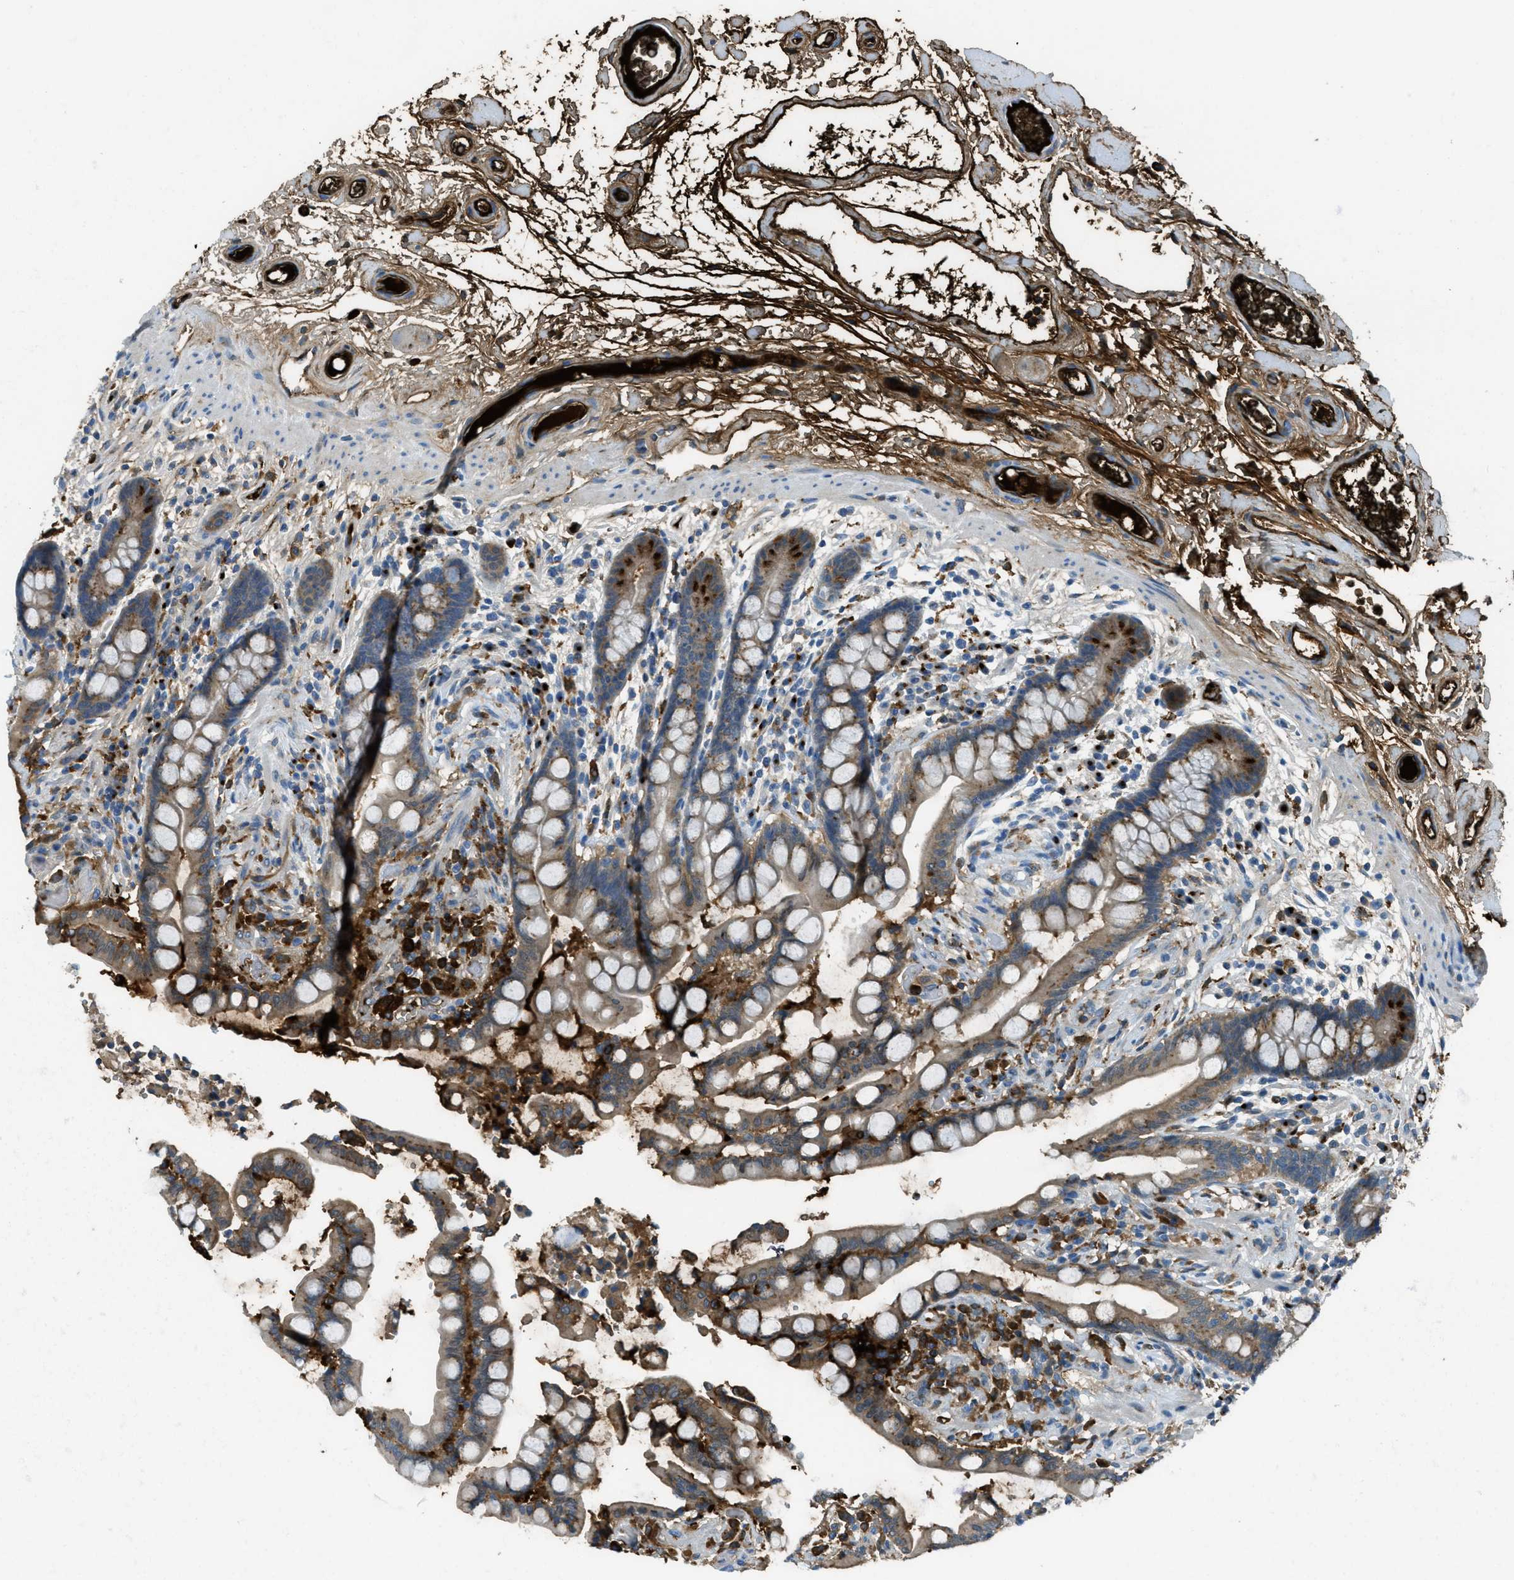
{"staining": {"intensity": "negative", "quantity": "none", "location": "none"}, "tissue": "colon", "cell_type": "Endothelial cells", "image_type": "normal", "snomed": [{"axis": "morphology", "description": "Normal tissue, NOS"}, {"axis": "topography", "description": "Colon"}], "caption": "This is an immunohistochemistry photomicrograph of benign human colon. There is no positivity in endothelial cells.", "gene": "TRIM59", "patient": {"sex": "male", "age": 73}}